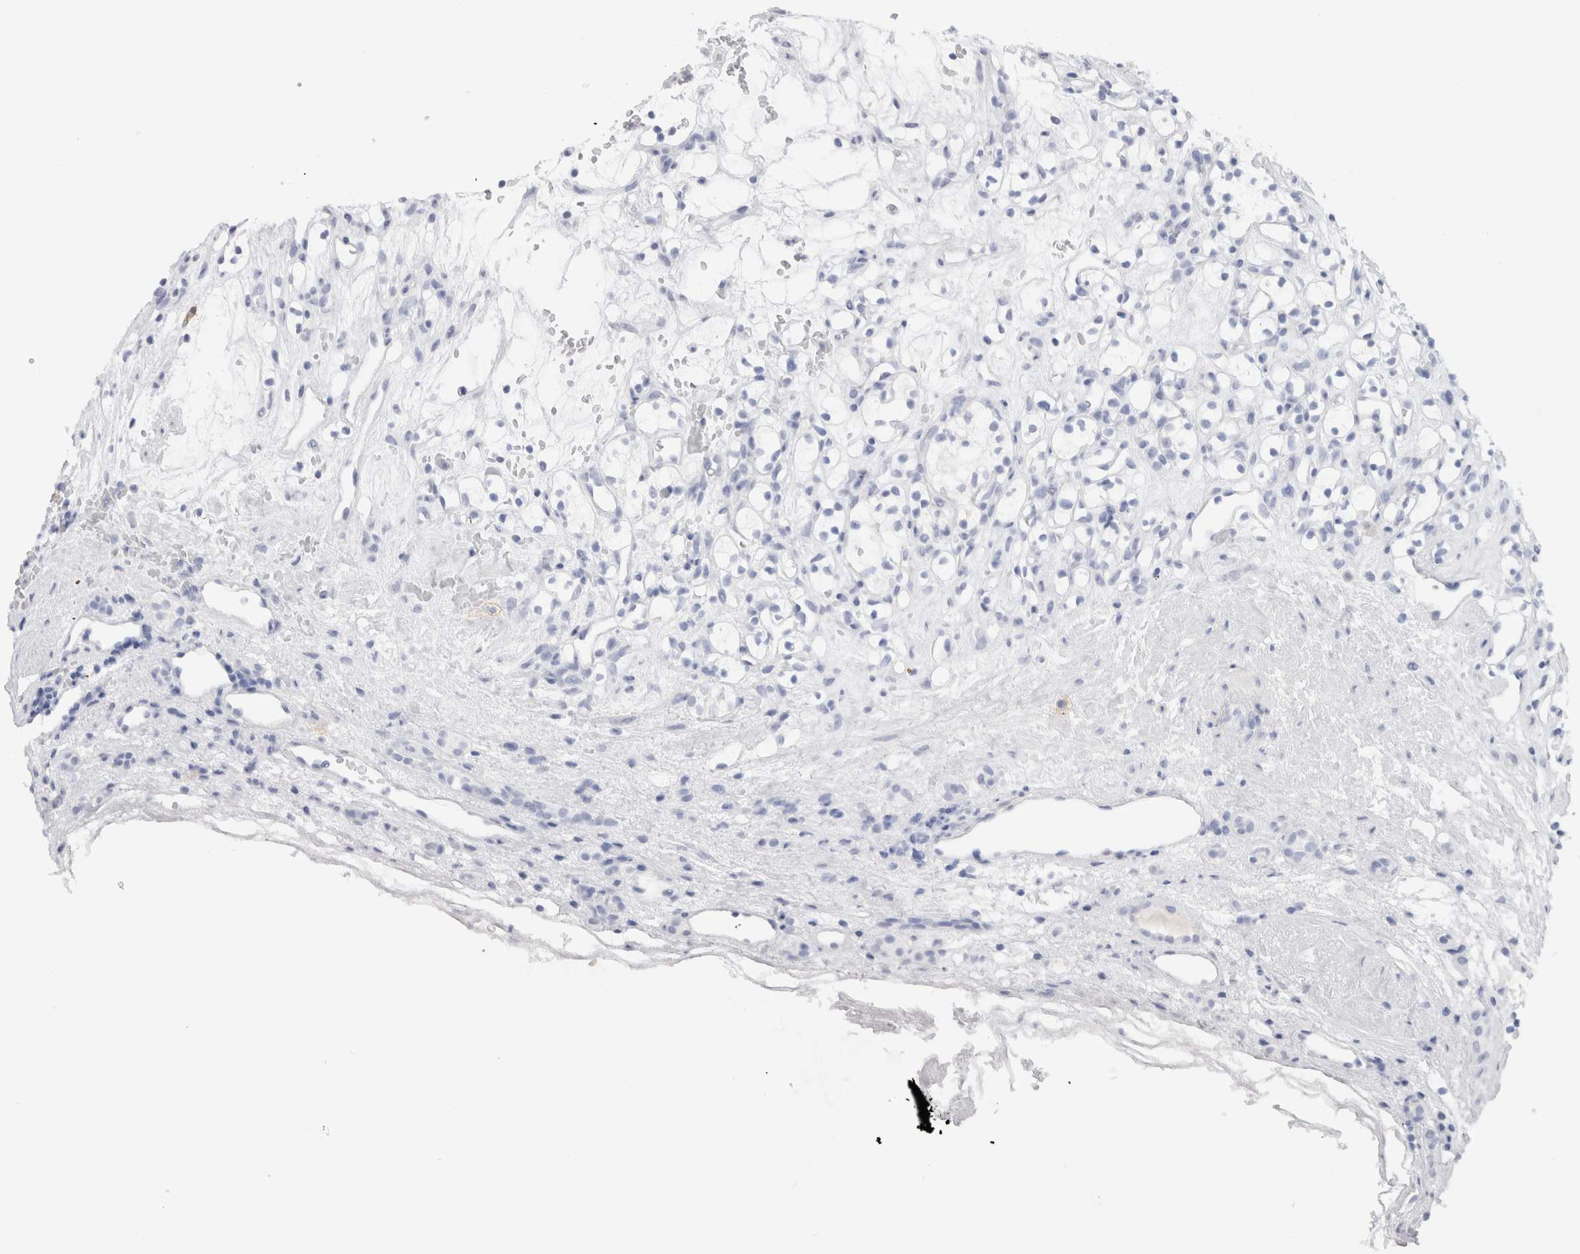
{"staining": {"intensity": "negative", "quantity": "none", "location": "none"}, "tissue": "renal cancer", "cell_type": "Tumor cells", "image_type": "cancer", "snomed": [{"axis": "morphology", "description": "Adenocarcinoma, NOS"}, {"axis": "topography", "description": "Kidney"}], "caption": "Histopathology image shows no protein positivity in tumor cells of renal adenocarcinoma tissue.", "gene": "CD38", "patient": {"sex": "female", "age": 60}}